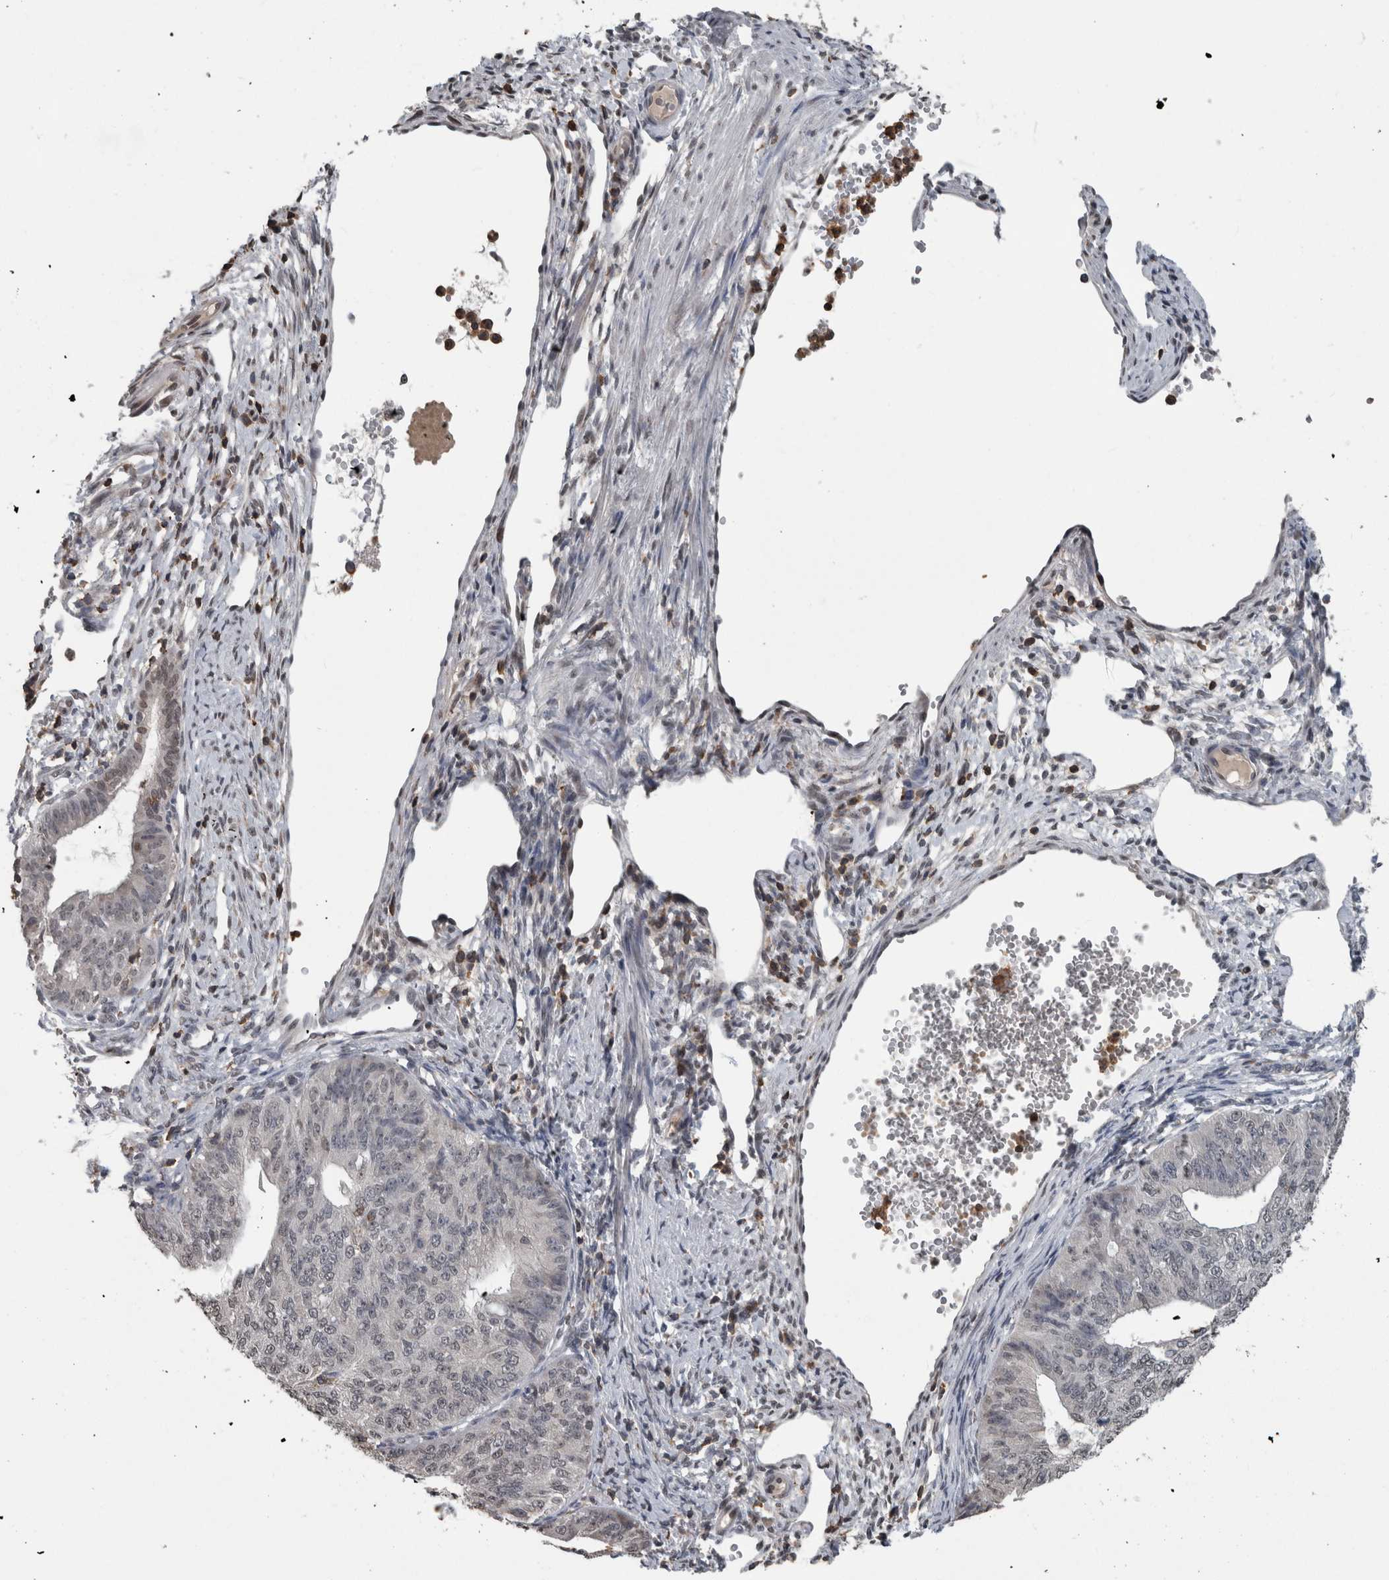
{"staining": {"intensity": "moderate", "quantity": "<25%", "location": "nuclear"}, "tissue": "endometrial cancer", "cell_type": "Tumor cells", "image_type": "cancer", "snomed": [{"axis": "morphology", "description": "Adenocarcinoma, NOS"}, {"axis": "topography", "description": "Endometrium"}], "caption": "Protein staining displays moderate nuclear staining in approximately <25% of tumor cells in adenocarcinoma (endometrial).", "gene": "MAFF", "patient": {"sex": "female", "age": 32}}